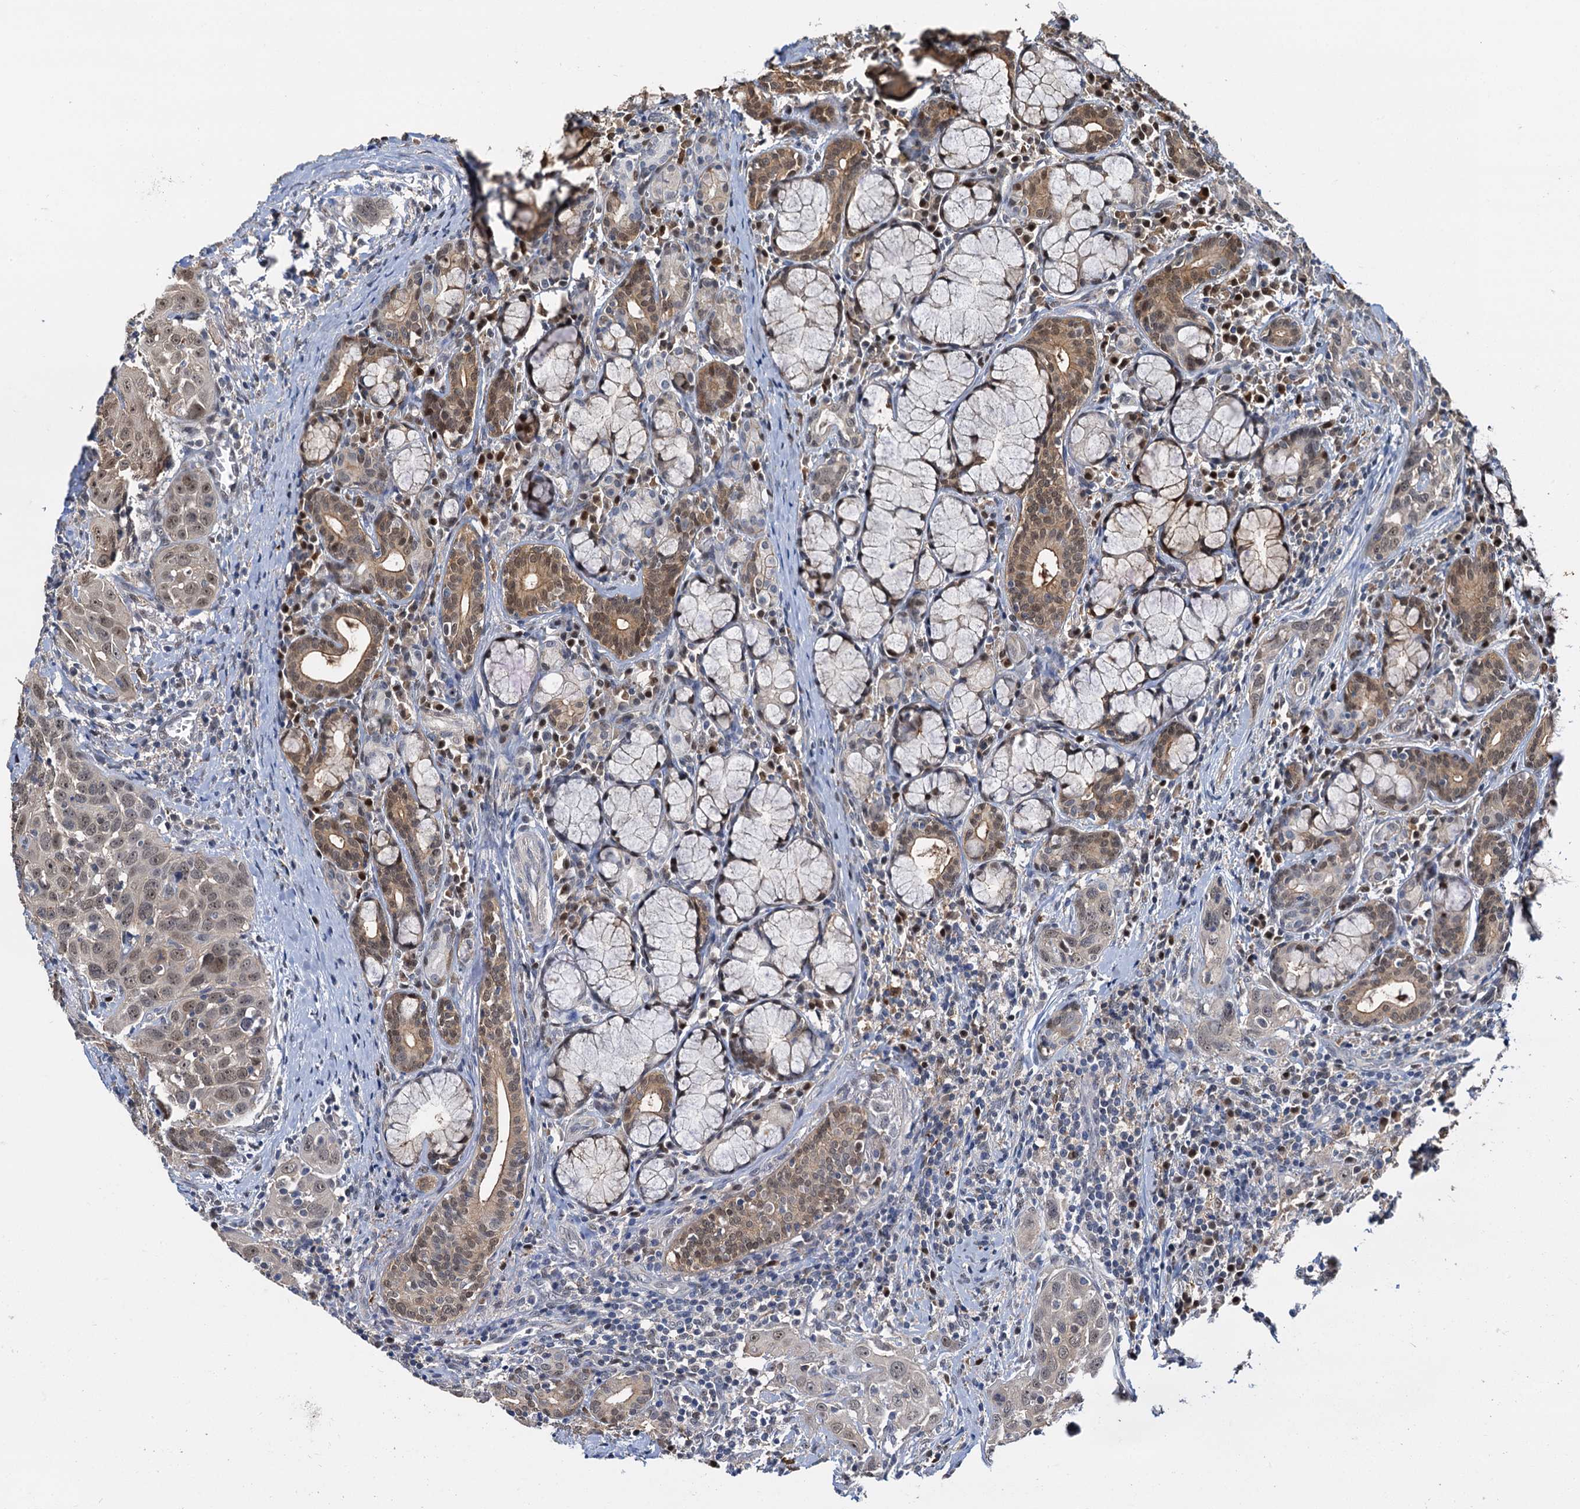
{"staining": {"intensity": "weak", "quantity": ">75%", "location": "nuclear"}, "tissue": "head and neck cancer", "cell_type": "Tumor cells", "image_type": "cancer", "snomed": [{"axis": "morphology", "description": "Squamous cell carcinoma, NOS"}, {"axis": "topography", "description": "Oral tissue"}, {"axis": "topography", "description": "Head-Neck"}], "caption": "Immunohistochemical staining of human squamous cell carcinoma (head and neck) exhibits low levels of weak nuclear positivity in about >75% of tumor cells.", "gene": "SPINDOC", "patient": {"sex": "female", "age": 50}}